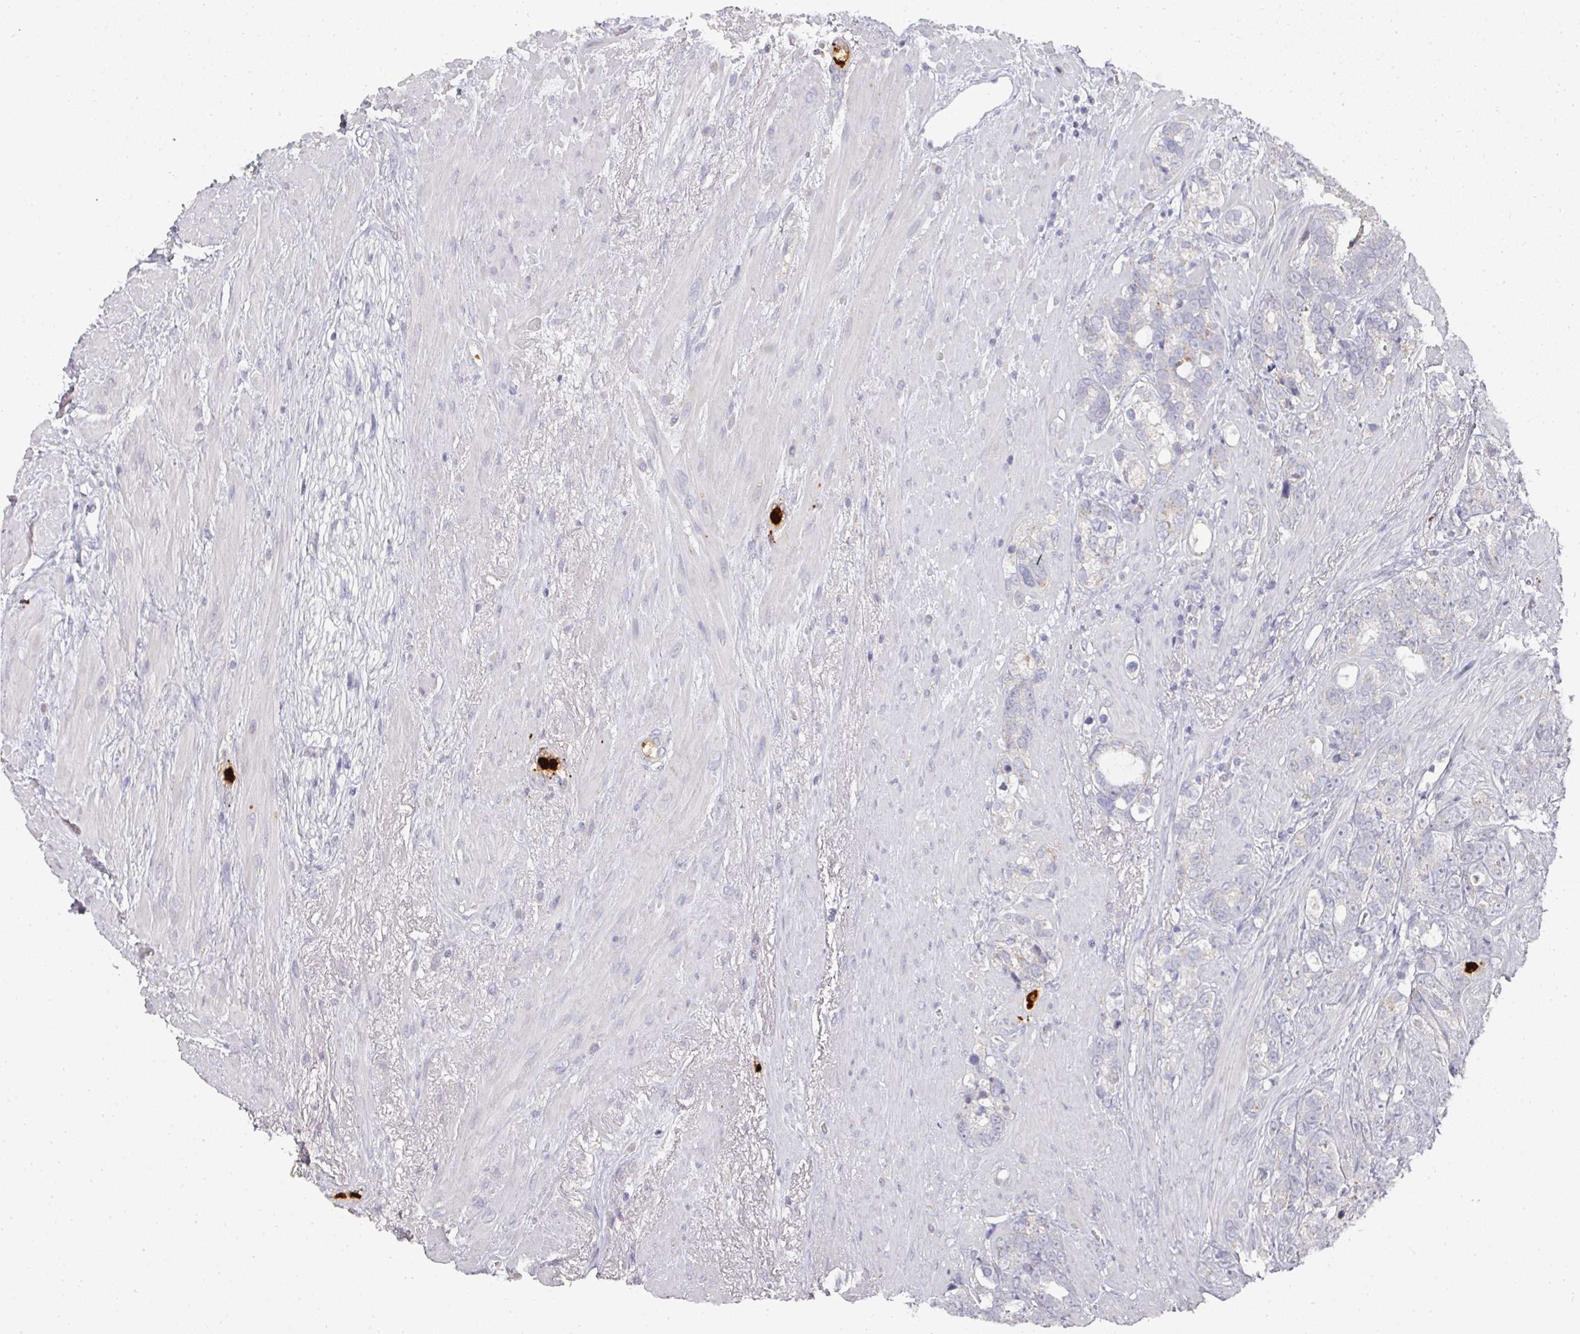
{"staining": {"intensity": "negative", "quantity": "none", "location": "none"}, "tissue": "prostate cancer", "cell_type": "Tumor cells", "image_type": "cancer", "snomed": [{"axis": "morphology", "description": "Adenocarcinoma, High grade"}, {"axis": "topography", "description": "Prostate"}], "caption": "Immunohistochemistry (IHC) of prostate cancer (high-grade adenocarcinoma) exhibits no expression in tumor cells.", "gene": "CAMP", "patient": {"sex": "male", "age": 74}}